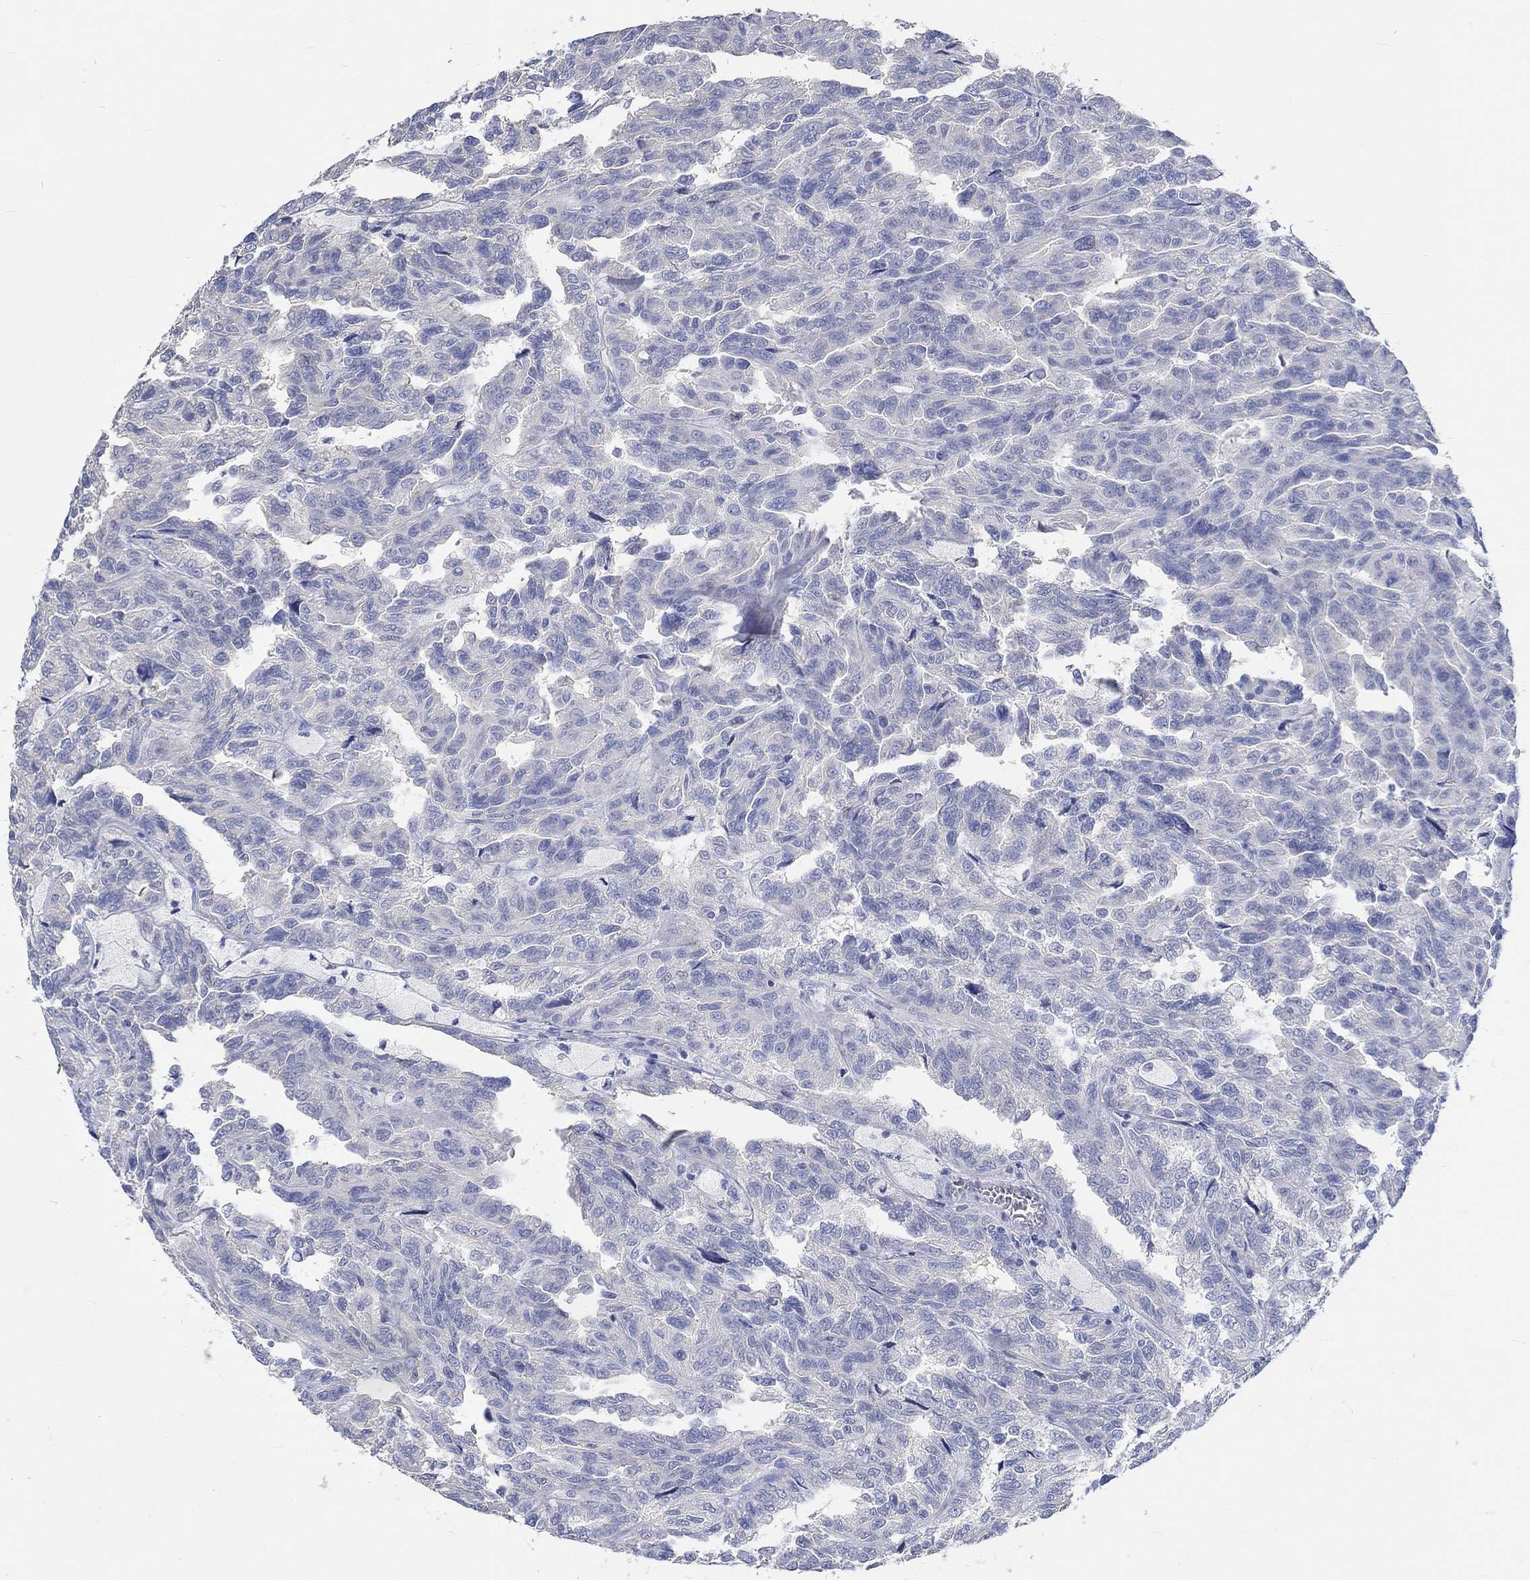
{"staining": {"intensity": "negative", "quantity": "none", "location": "none"}, "tissue": "renal cancer", "cell_type": "Tumor cells", "image_type": "cancer", "snomed": [{"axis": "morphology", "description": "Adenocarcinoma, NOS"}, {"axis": "topography", "description": "Kidney"}], "caption": "Tumor cells are negative for protein expression in human renal adenocarcinoma.", "gene": "KCNA1", "patient": {"sex": "male", "age": 79}}